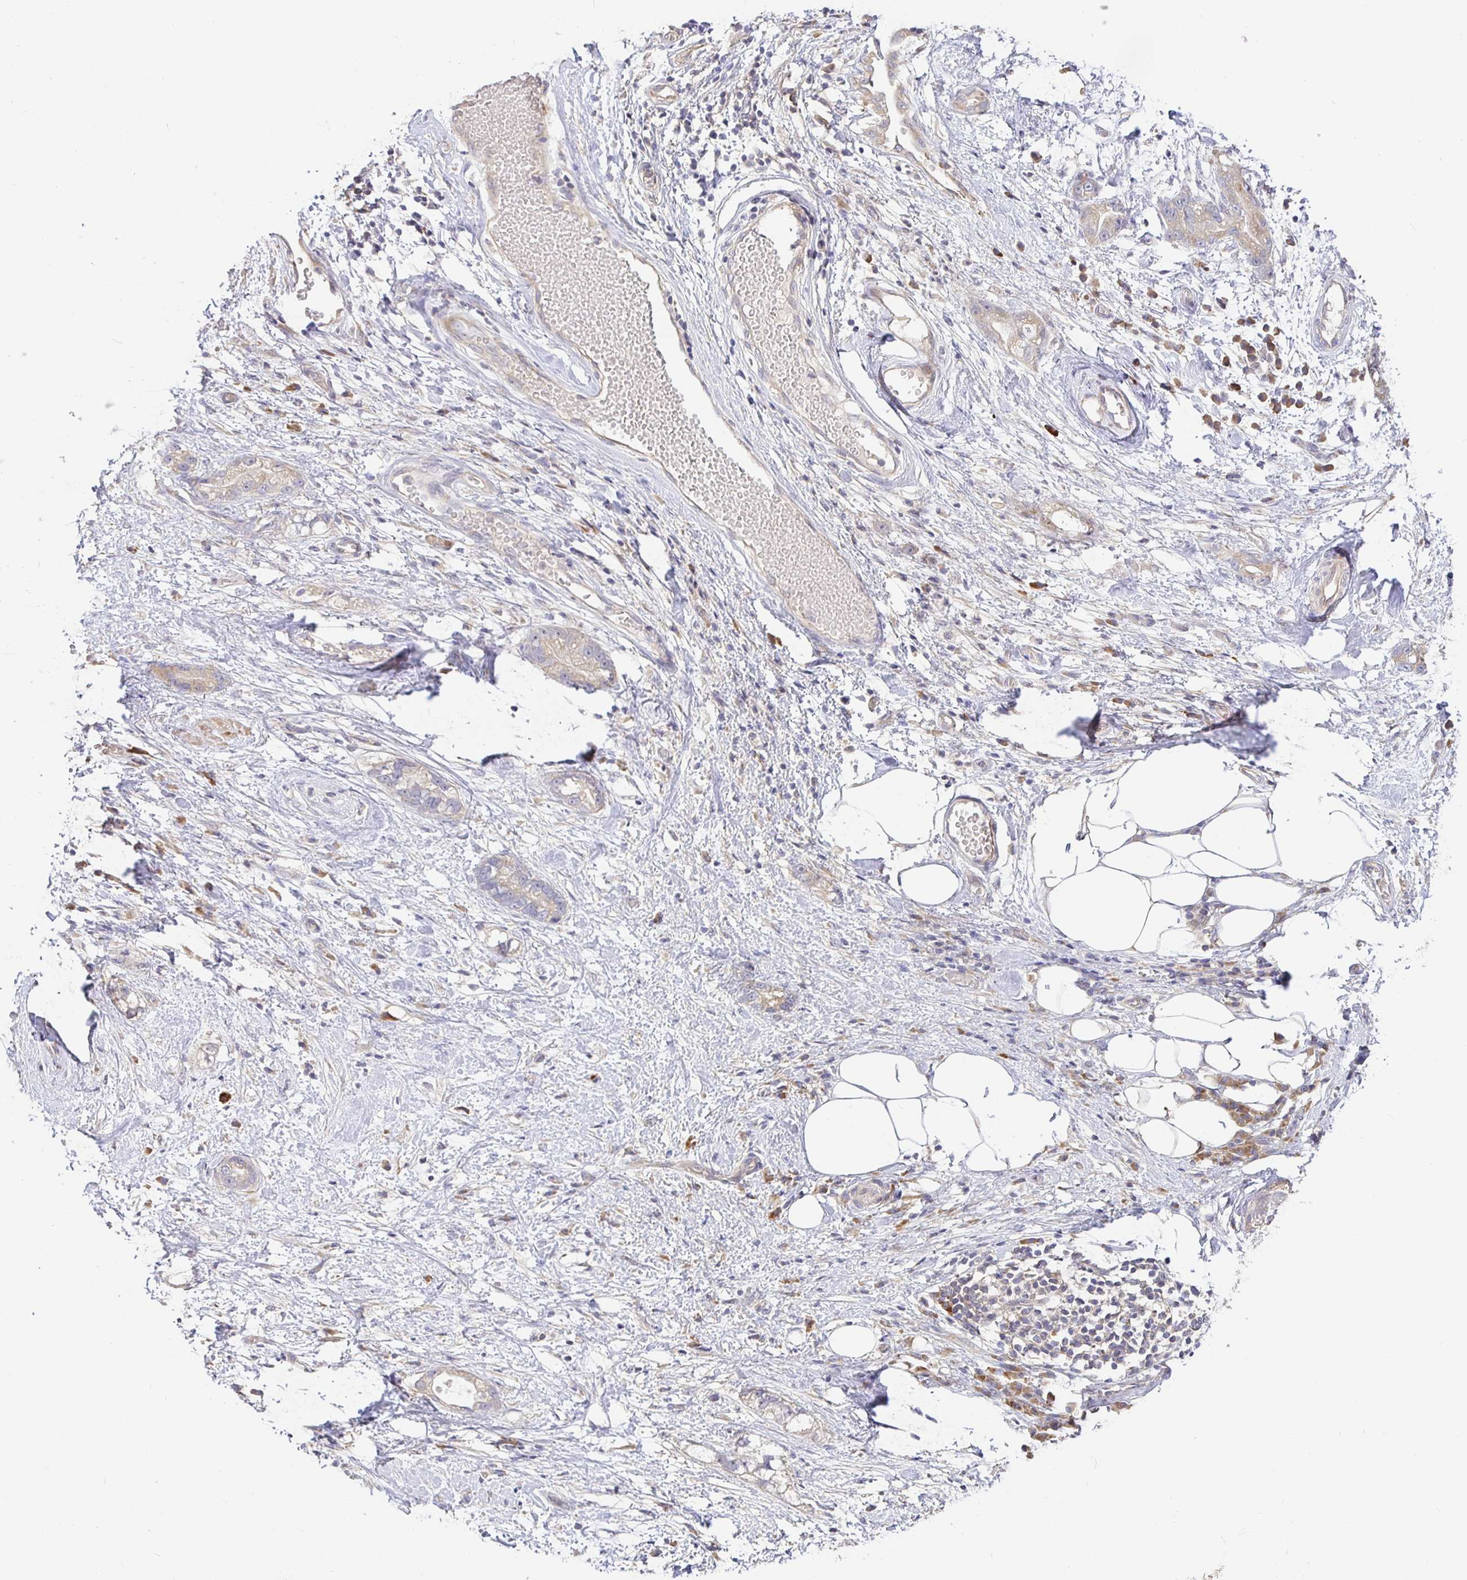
{"staining": {"intensity": "weak", "quantity": "25%-75%", "location": "cytoplasmic/membranous"}, "tissue": "stomach cancer", "cell_type": "Tumor cells", "image_type": "cancer", "snomed": [{"axis": "morphology", "description": "Adenocarcinoma, NOS"}, {"axis": "topography", "description": "Stomach"}], "caption": "Tumor cells display low levels of weak cytoplasmic/membranous positivity in approximately 25%-75% of cells in stomach cancer. The protein of interest is stained brown, and the nuclei are stained in blue (DAB (3,3'-diaminobenzidine) IHC with brightfield microscopy, high magnification).", "gene": "ZDHHC11", "patient": {"sex": "male", "age": 55}}